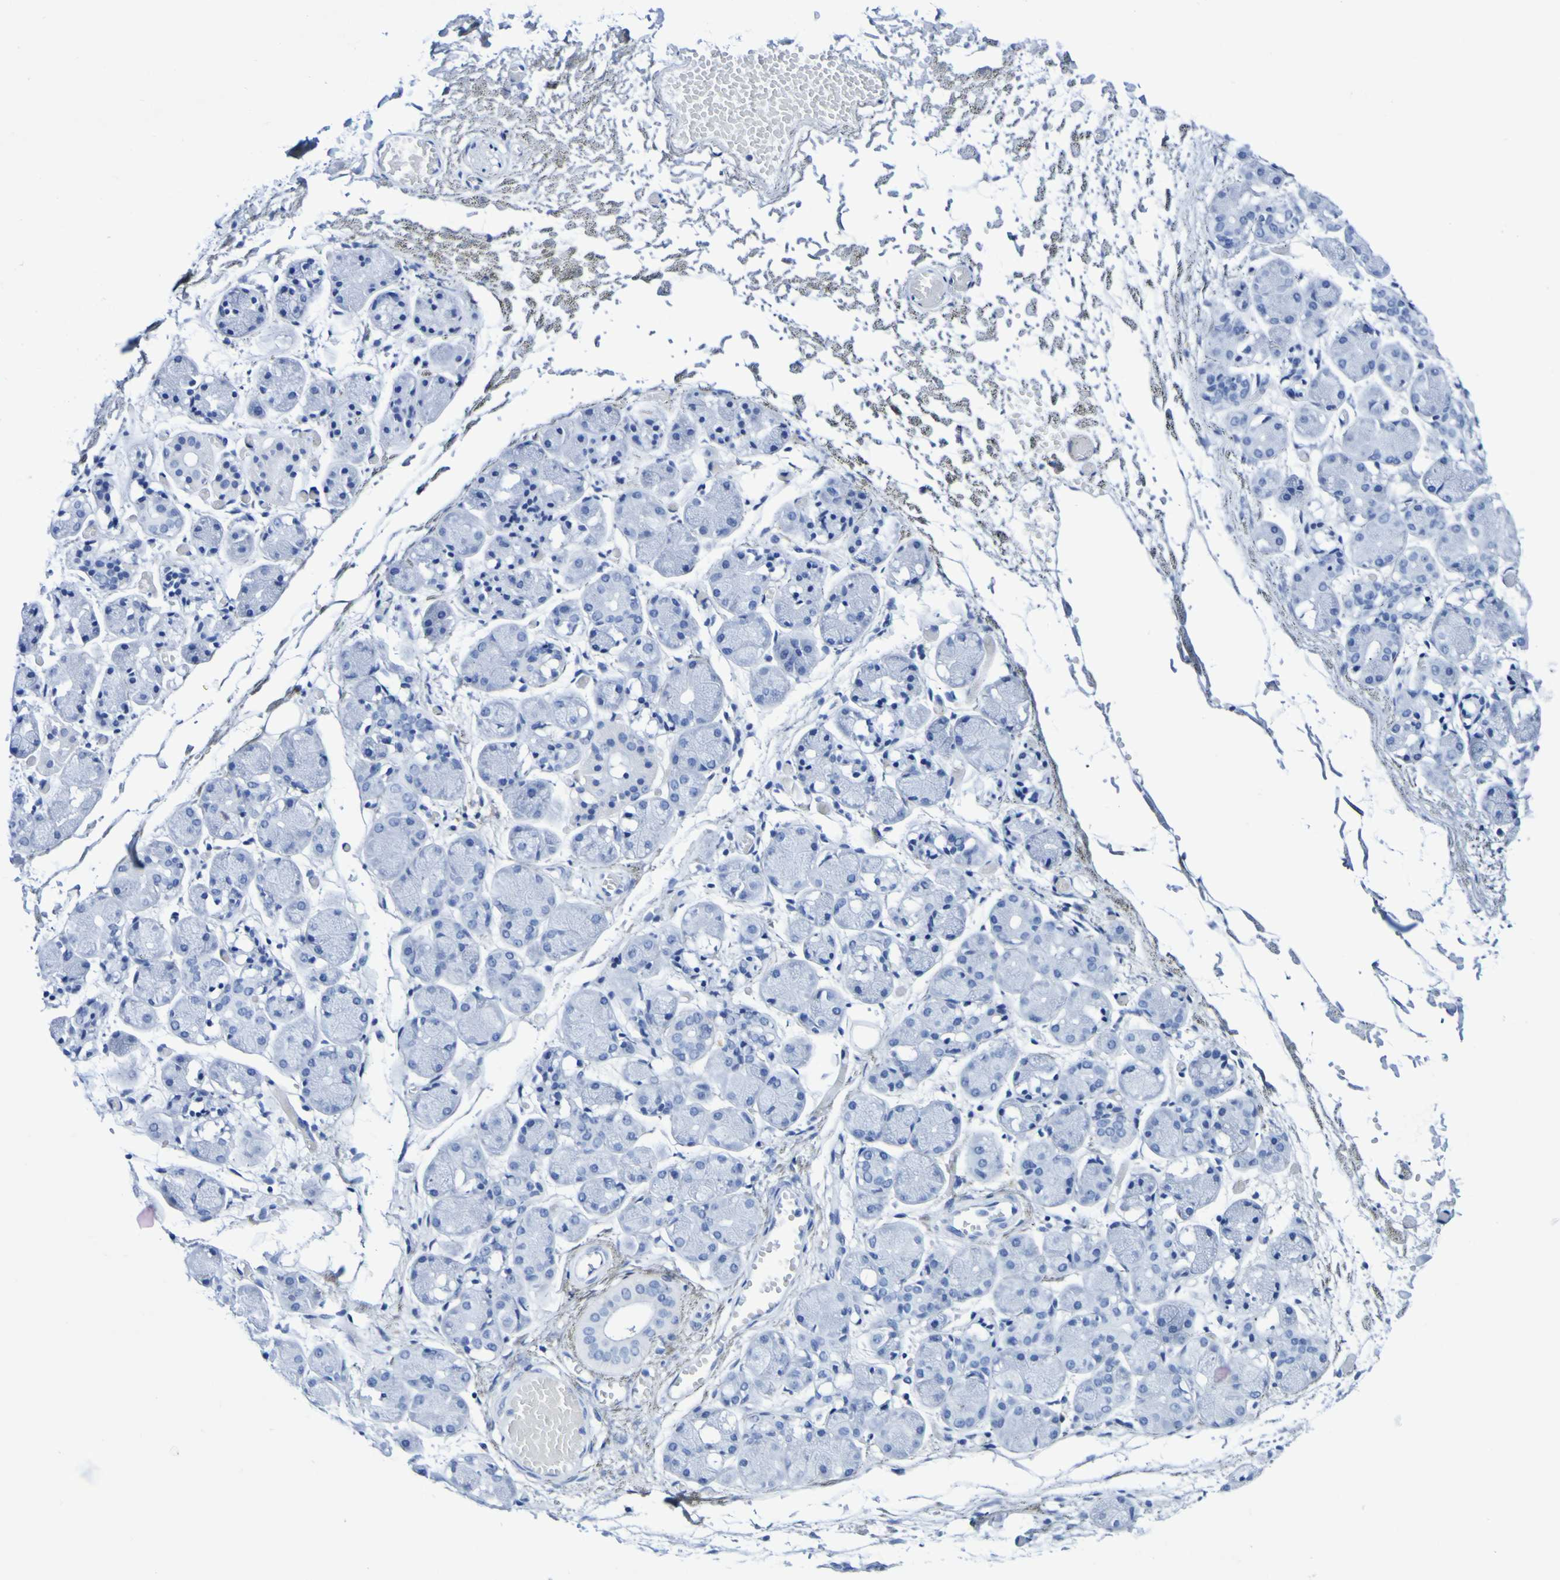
{"staining": {"intensity": "negative", "quantity": "none", "location": "none"}, "tissue": "salivary gland", "cell_type": "Glandular cells", "image_type": "normal", "snomed": [{"axis": "morphology", "description": "Normal tissue, NOS"}, {"axis": "topography", "description": "Salivary gland"}], "caption": "IHC photomicrograph of unremarkable salivary gland stained for a protein (brown), which shows no positivity in glandular cells. (DAB immunohistochemistry visualized using brightfield microscopy, high magnification).", "gene": "DPEP1", "patient": {"sex": "female", "age": 24}}